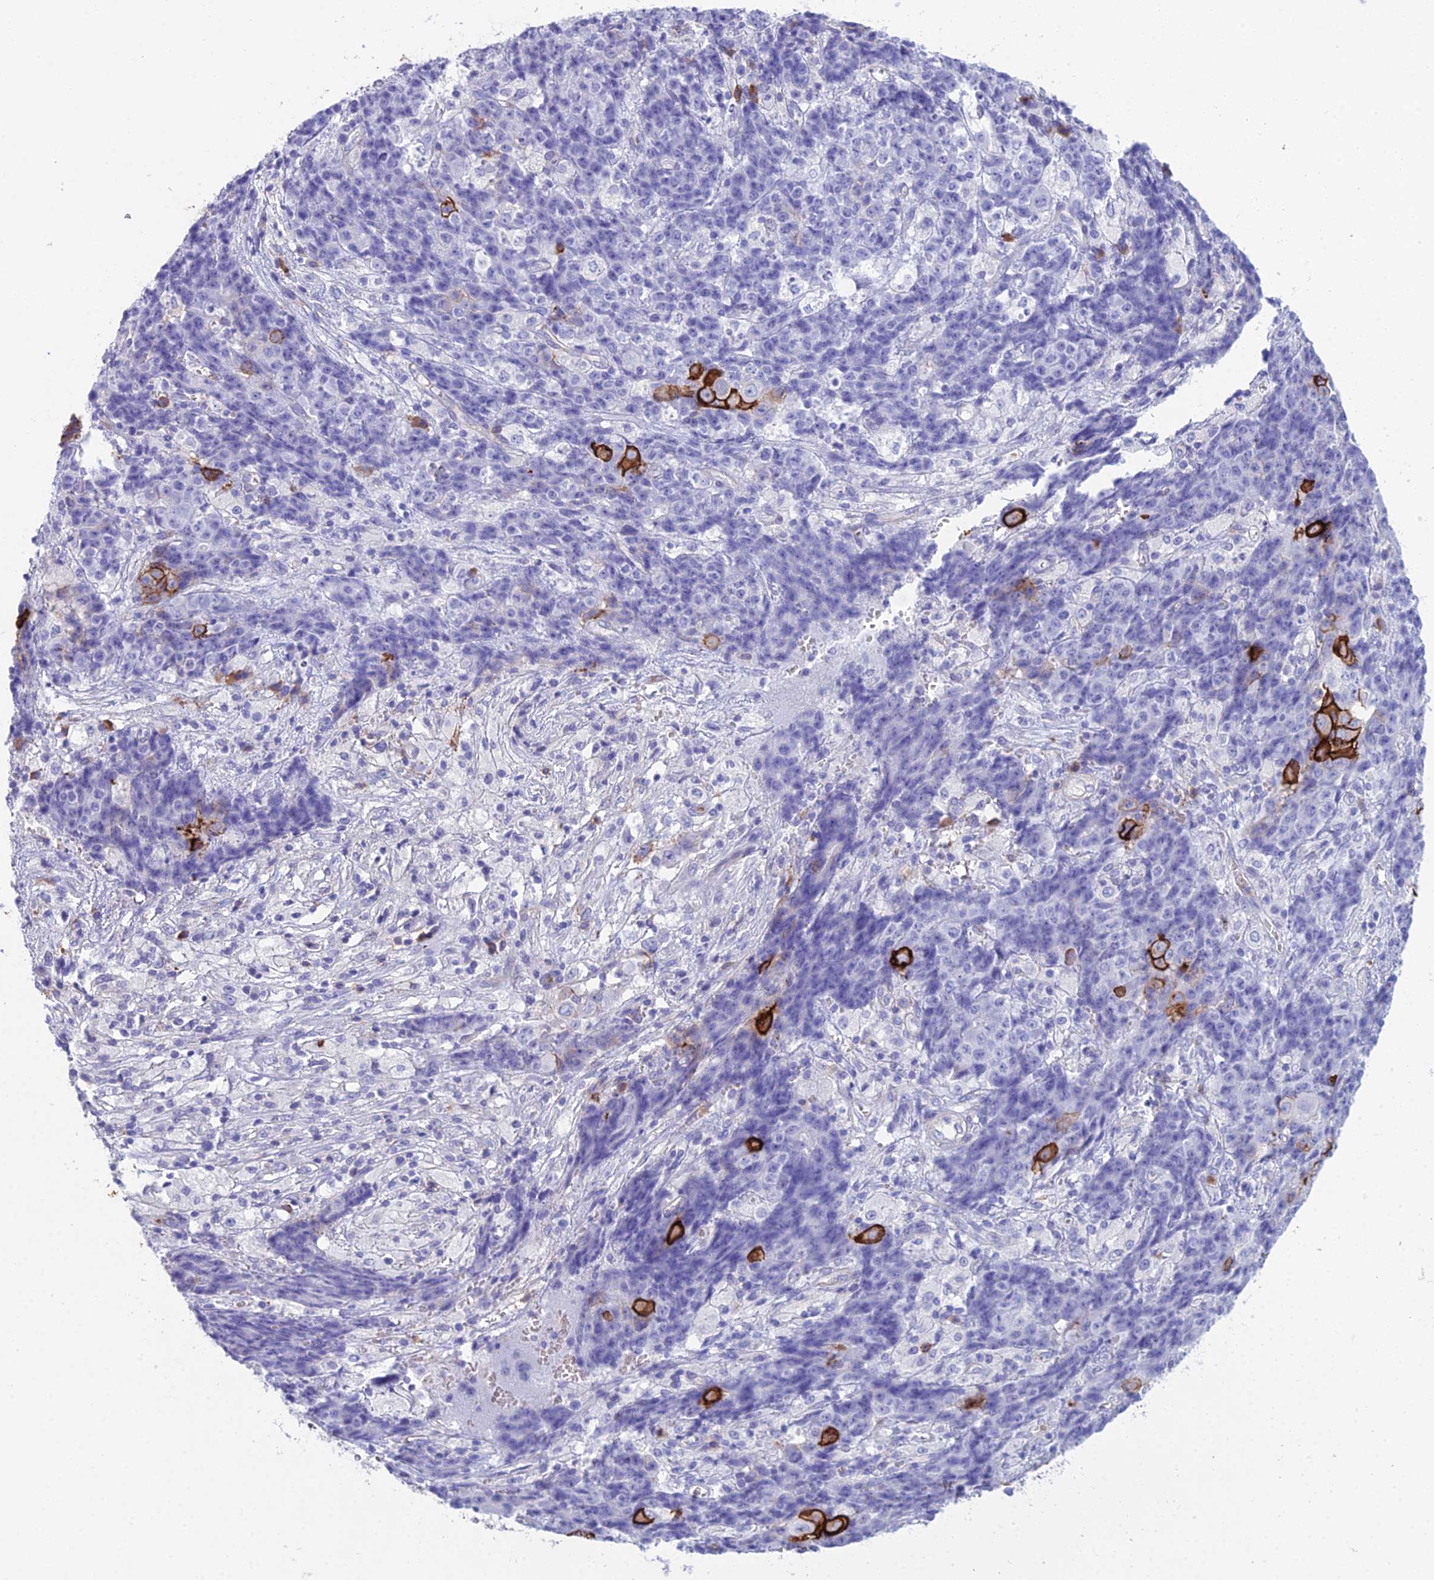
{"staining": {"intensity": "strong", "quantity": "<25%", "location": "cytoplasmic/membranous"}, "tissue": "ovarian cancer", "cell_type": "Tumor cells", "image_type": "cancer", "snomed": [{"axis": "morphology", "description": "Carcinoma, endometroid"}, {"axis": "topography", "description": "Ovary"}], "caption": "Ovarian cancer (endometroid carcinoma) stained with a protein marker demonstrates strong staining in tumor cells.", "gene": "OR1Q1", "patient": {"sex": "female", "age": 42}}